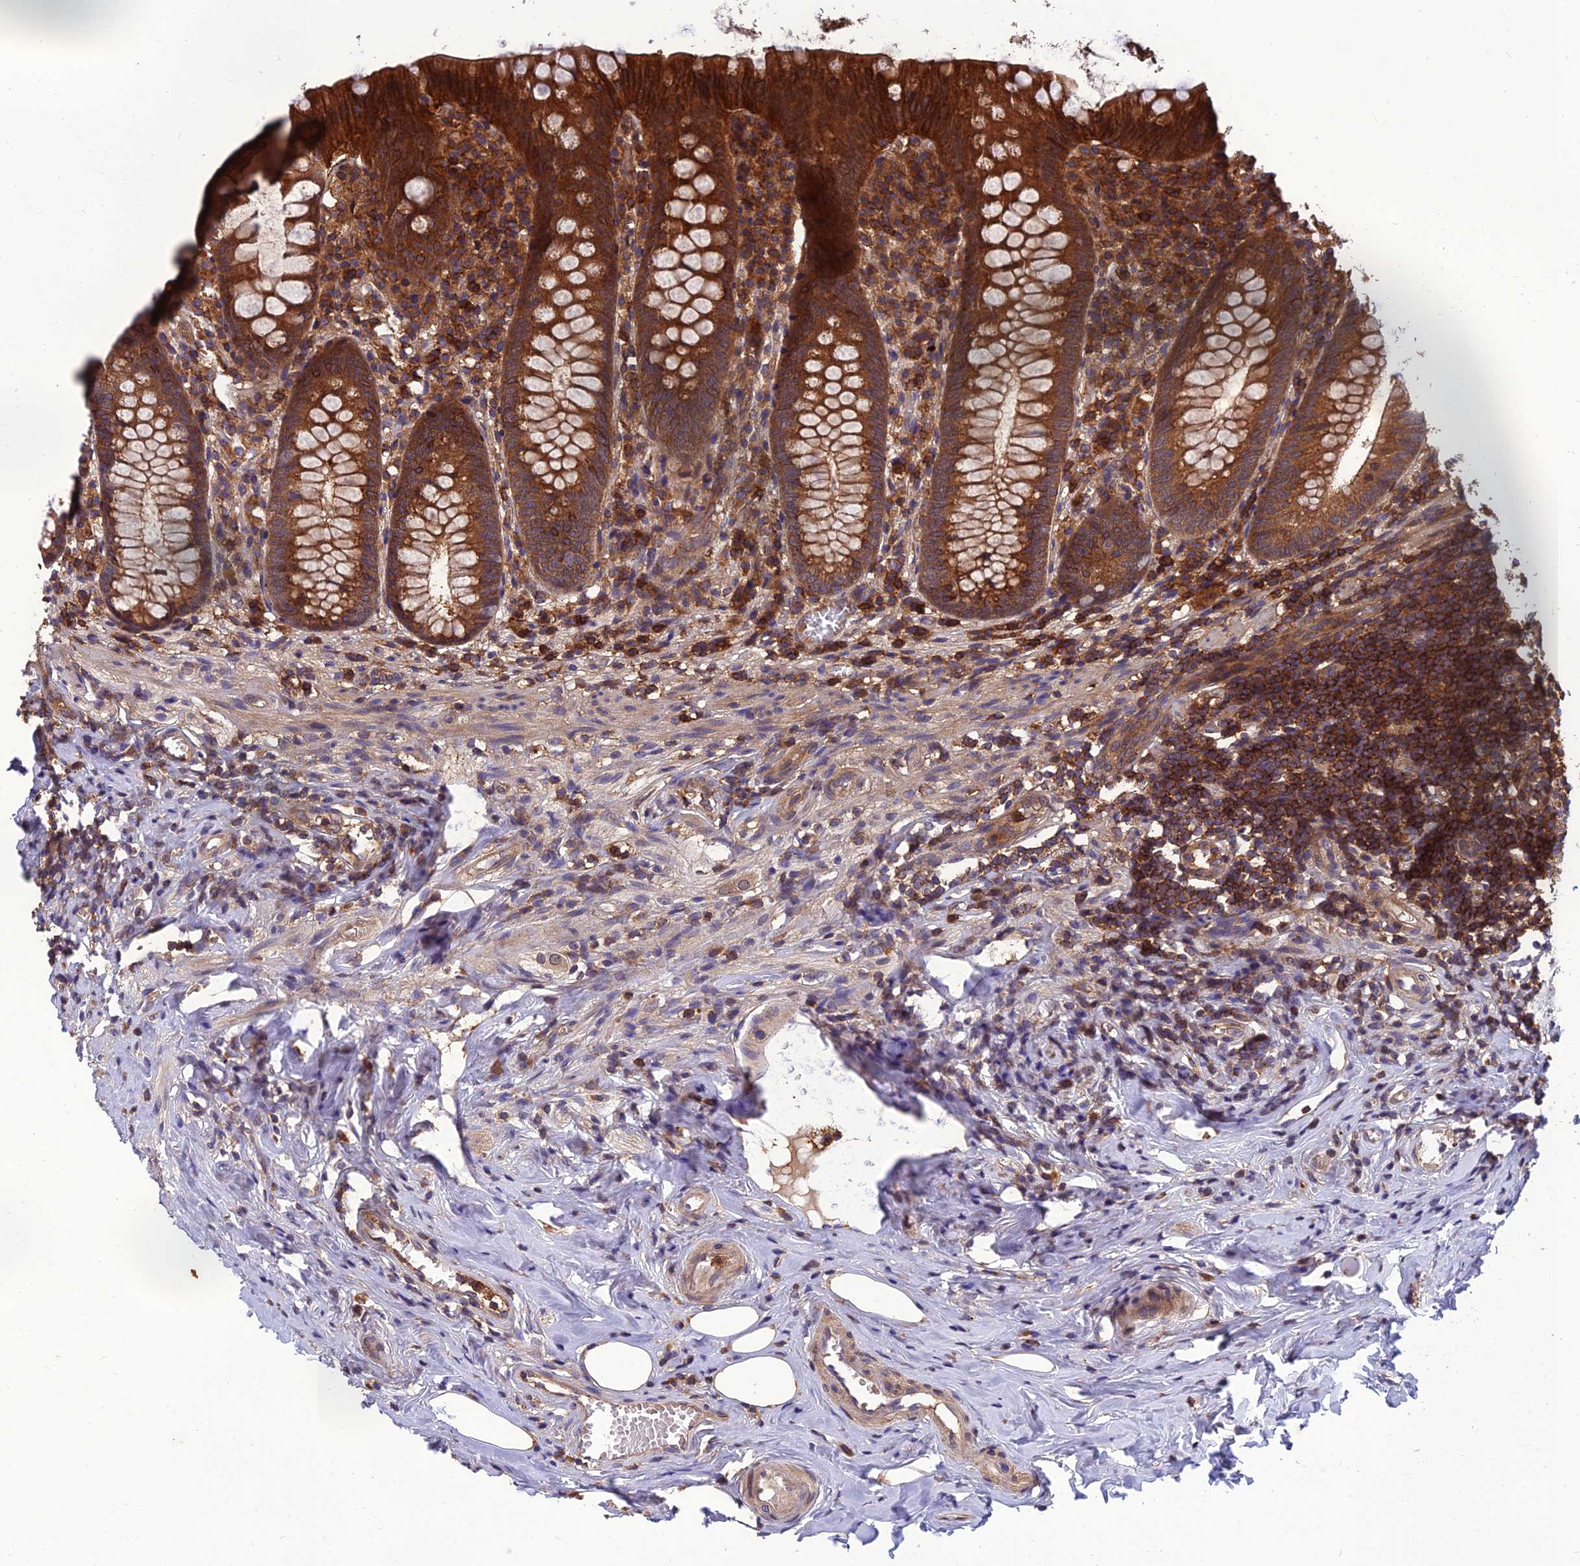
{"staining": {"intensity": "strong", "quantity": ">75%", "location": "cytoplasmic/membranous"}, "tissue": "appendix", "cell_type": "Glandular cells", "image_type": "normal", "snomed": [{"axis": "morphology", "description": "Normal tissue, NOS"}, {"axis": "topography", "description": "Appendix"}], "caption": "This is a photomicrograph of immunohistochemistry (IHC) staining of benign appendix, which shows strong positivity in the cytoplasmic/membranous of glandular cells.", "gene": "UMAD1", "patient": {"sex": "female", "age": 51}}